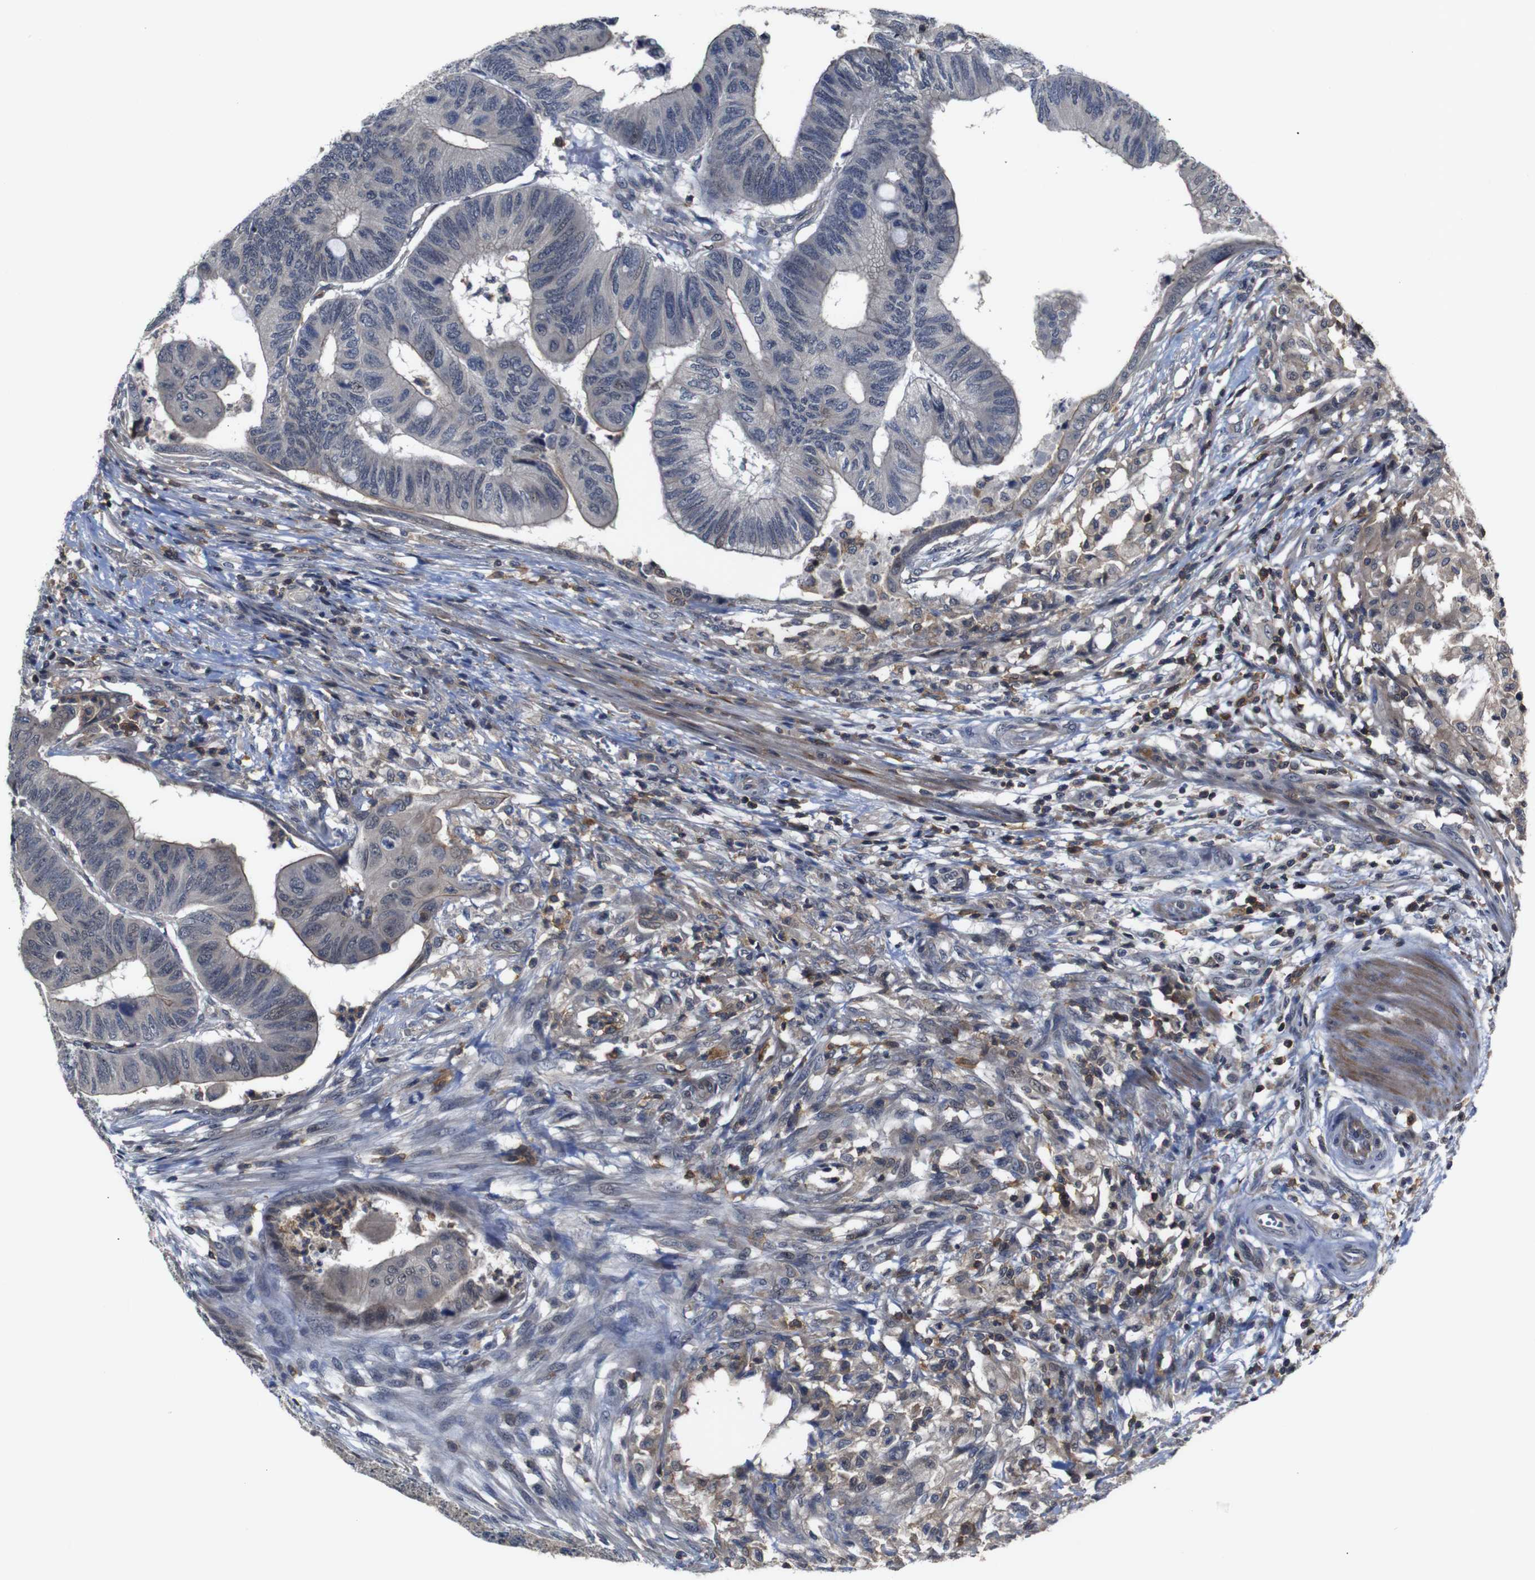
{"staining": {"intensity": "negative", "quantity": "none", "location": "none"}, "tissue": "colorectal cancer", "cell_type": "Tumor cells", "image_type": "cancer", "snomed": [{"axis": "morphology", "description": "Normal tissue, NOS"}, {"axis": "morphology", "description": "Adenocarcinoma, NOS"}, {"axis": "topography", "description": "Rectum"}, {"axis": "topography", "description": "Peripheral nerve tissue"}], "caption": "IHC photomicrograph of colorectal cancer (adenocarcinoma) stained for a protein (brown), which exhibits no staining in tumor cells.", "gene": "BRWD3", "patient": {"sex": "male", "age": 92}}